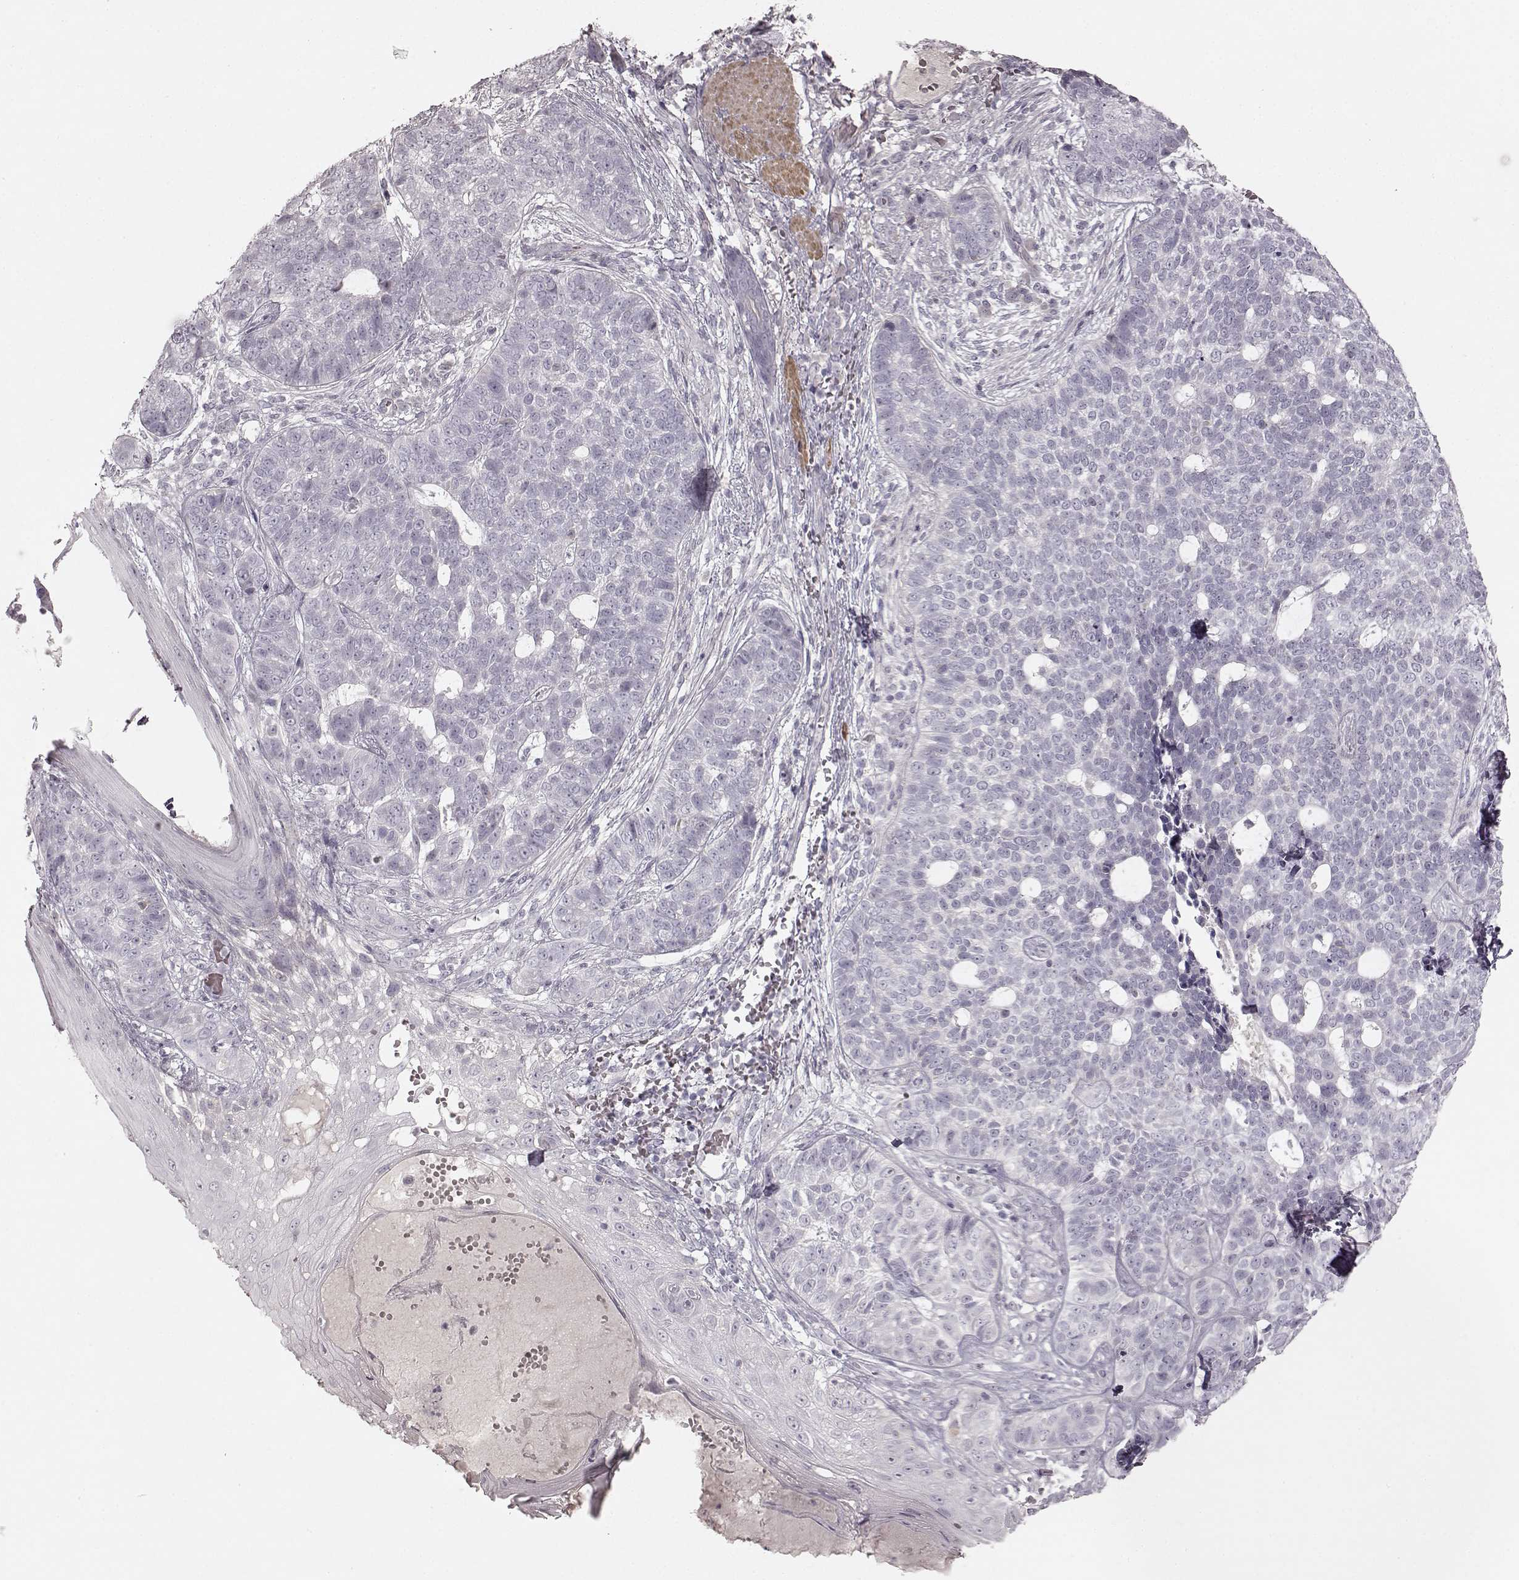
{"staining": {"intensity": "negative", "quantity": "none", "location": "none"}, "tissue": "skin cancer", "cell_type": "Tumor cells", "image_type": "cancer", "snomed": [{"axis": "morphology", "description": "Basal cell carcinoma"}, {"axis": "topography", "description": "Skin"}], "caption": "Basal cell carcinoma (skin) was stained to show a protein in brown. There is no significant staining in tumor cells. The staining is performed using DAB brown chromogen with nuclei counter-stained in using hematoxylin.", "gene": "PRLHR", "patient": {"sex": "female", "age": 69}}